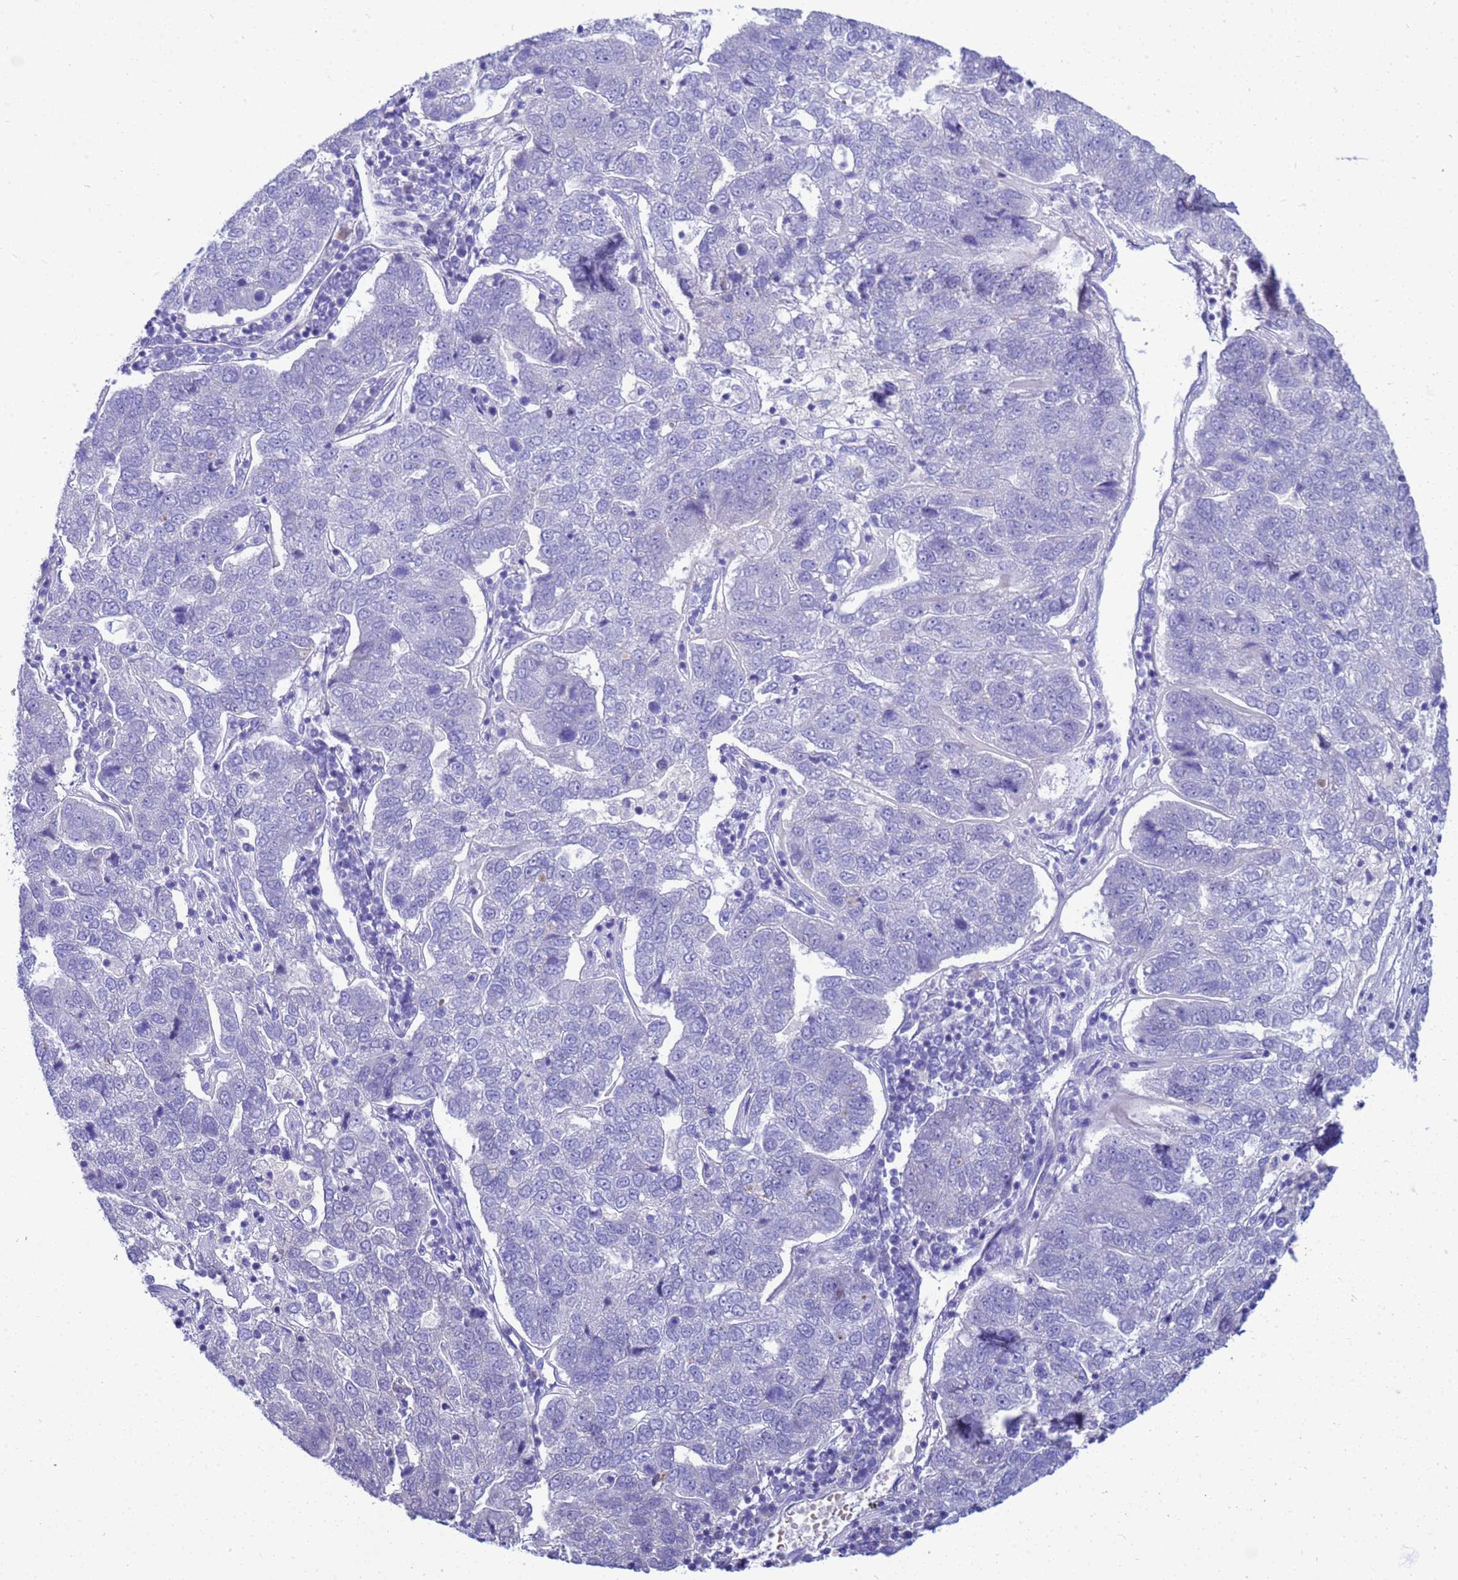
{"staining": {"intensity": "negative", "quantity": "none", "location": "none"}, "tissue": "pancreatic cancer", "cell_type": "Tumor cells", "image_type": "cancer", "snomed": [{"axis": "morphology", "description": "Adenocarcinoma, NOS"}, {"axis": "topography", "description": "Pancreas"}], "caption": "The photomicrograph exhibits no significant expression in tumor cells of pancreatic cancer (adenocarcinoma).", "gene": "SYCN", "patient": {"sex": "female", "age": 61}}